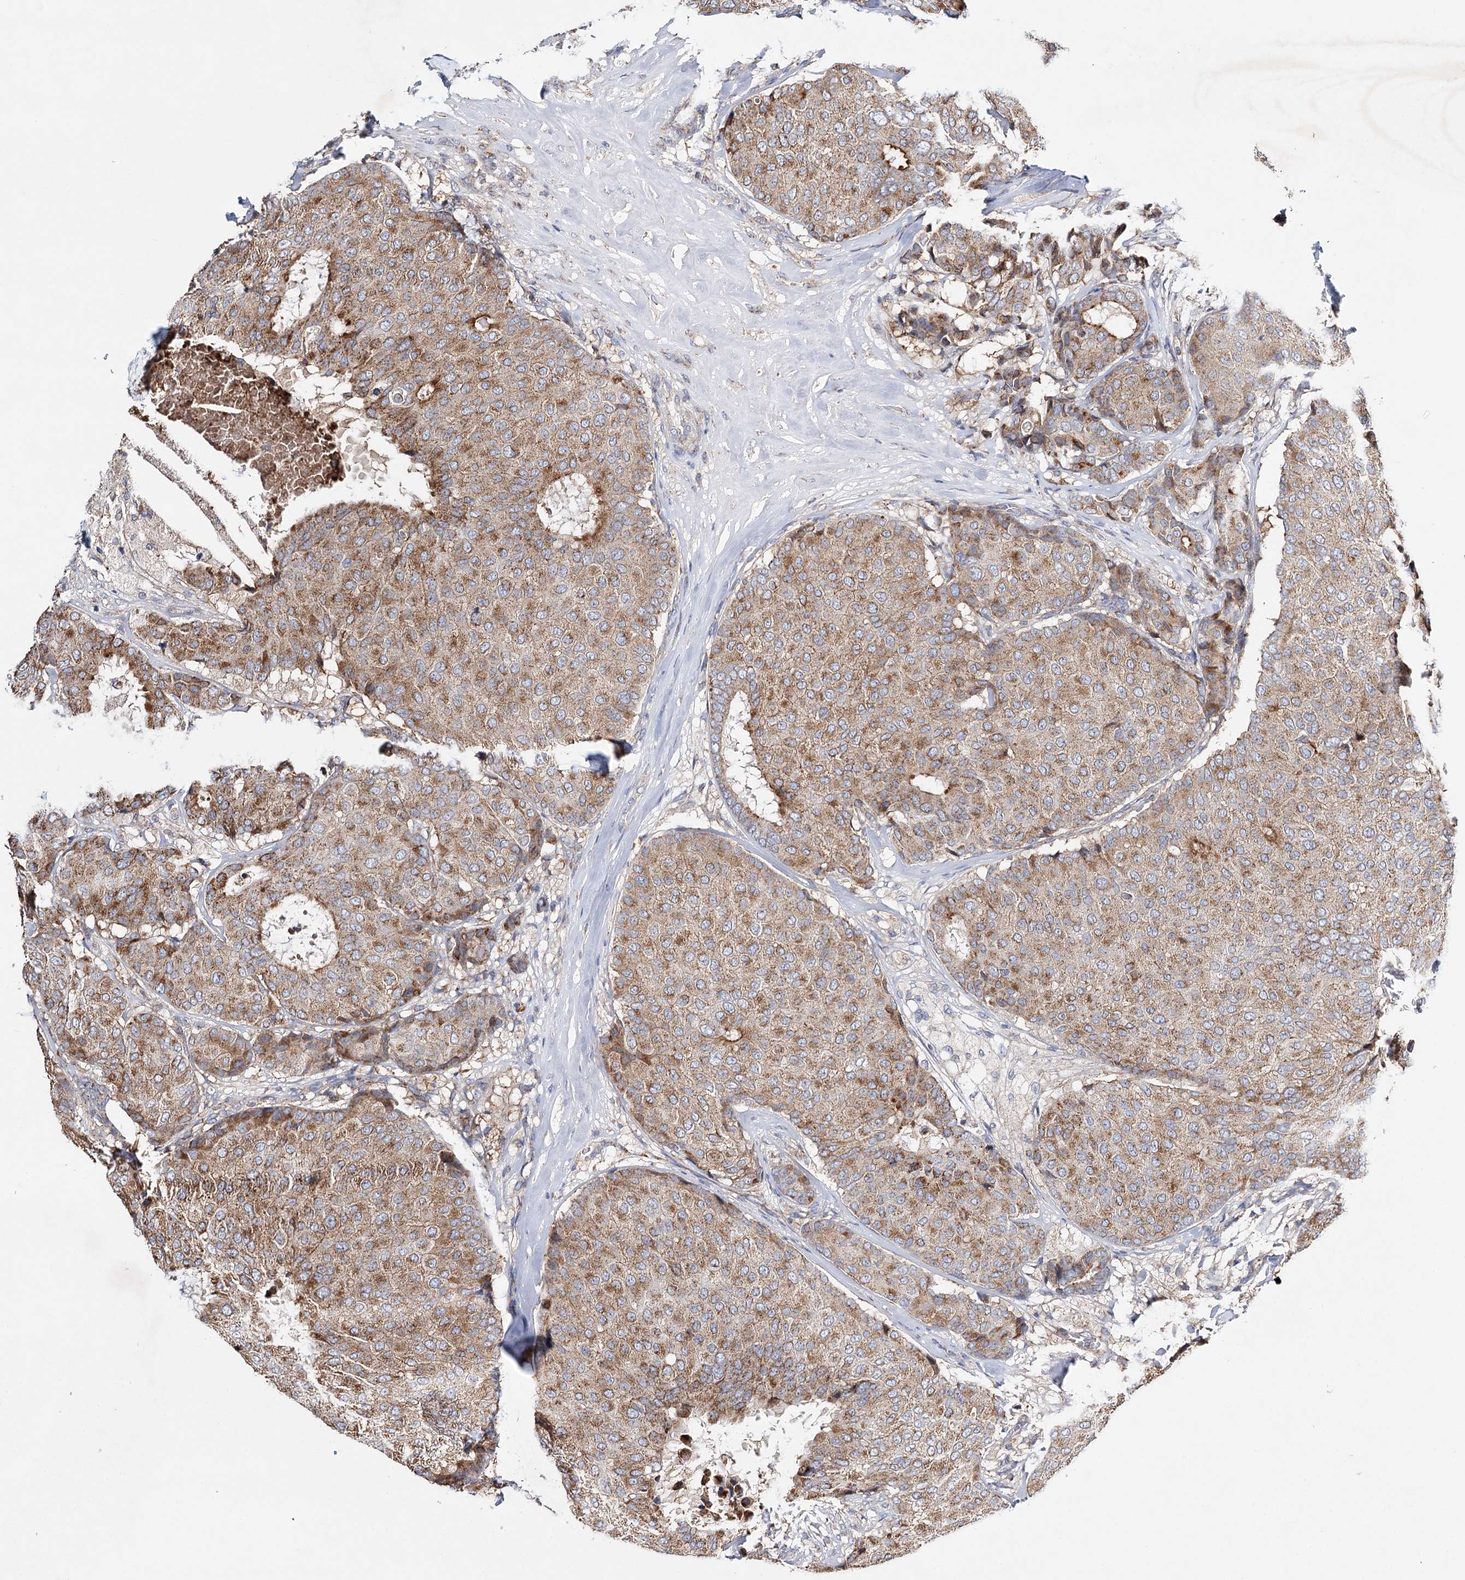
{"staining": {"intensity": "moderate", "quantity": ">75%", "location": "cytoplasmic/membranous"}, "tissue": "breast cancer", "cell_type": "Tumor cells", "image_type": "cancer", "snomed": [{"axis": "morphology", "description": "Duct carcinoma"}, {"axis": "topography", "description": "Breast"}], "caption": "This is a photomicrograph of immunohistochemistry (IHC) staining of breast cancer (invasive ductal carcinoma), which shows moderate expression in the cytoplasmic/membranous of tumor cells.", "gene": "CFAP46", "patient": {"sex": "female", "age": 75}}